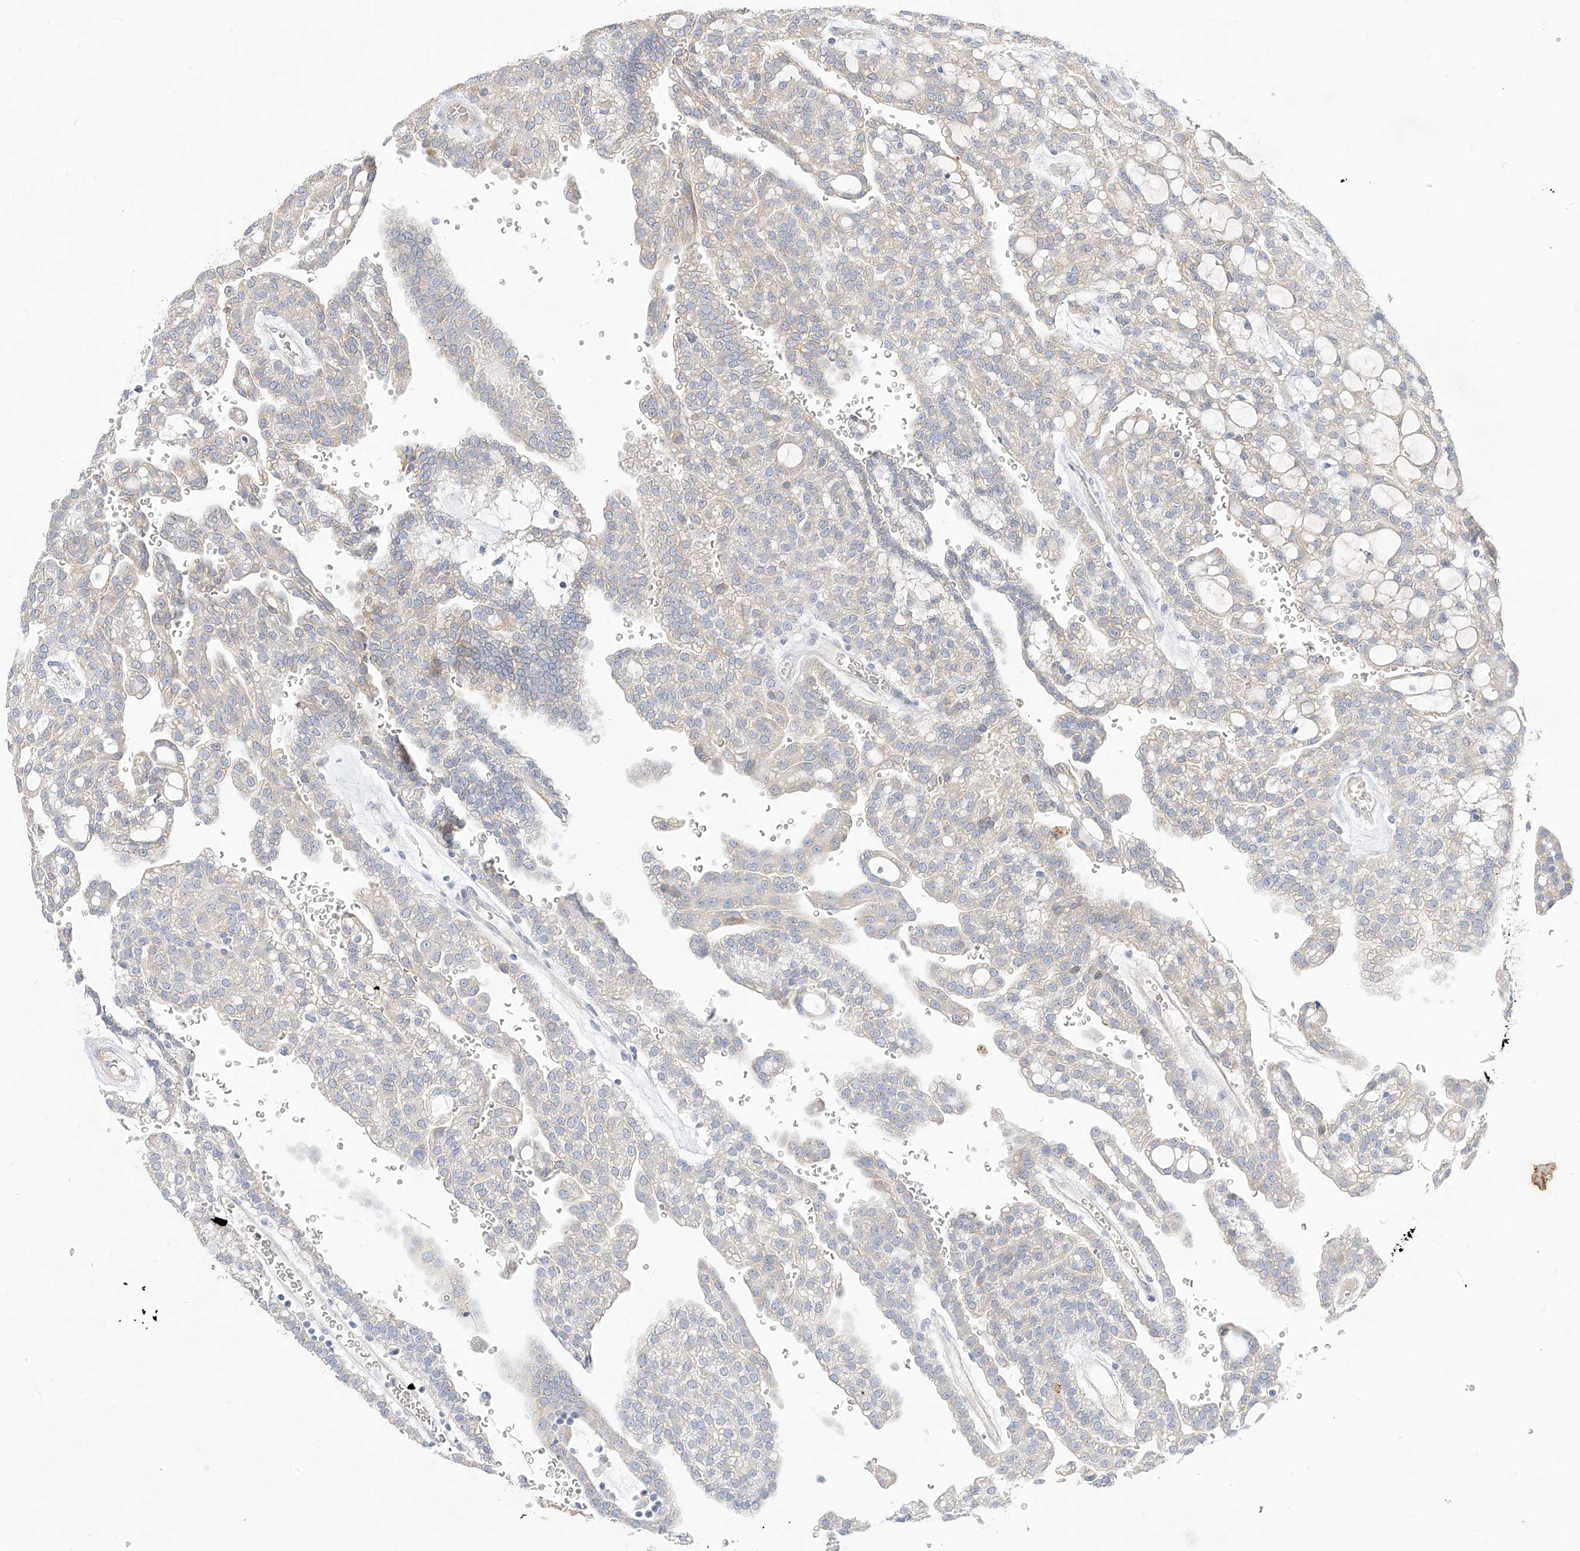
{"staining": {"intensity": "weak", "quantity": "<25%", "location": "cytoplasmic/membranous"}, "tissue": "renal cancer", "cell_type": "Tumor cells", "image_type": "cancer", "snomed": [{"axis": "morphology", "description": "Adenocarcinoma, NOS"}, {"axis": "topography", "description": "Kidney"}], "caption": "DAB immunohistochemical staining of human renal cancer reveals no significant positivity in tumor cells.", "gene": "RASA2", "patient": {"sex": "male", "age": 63}}